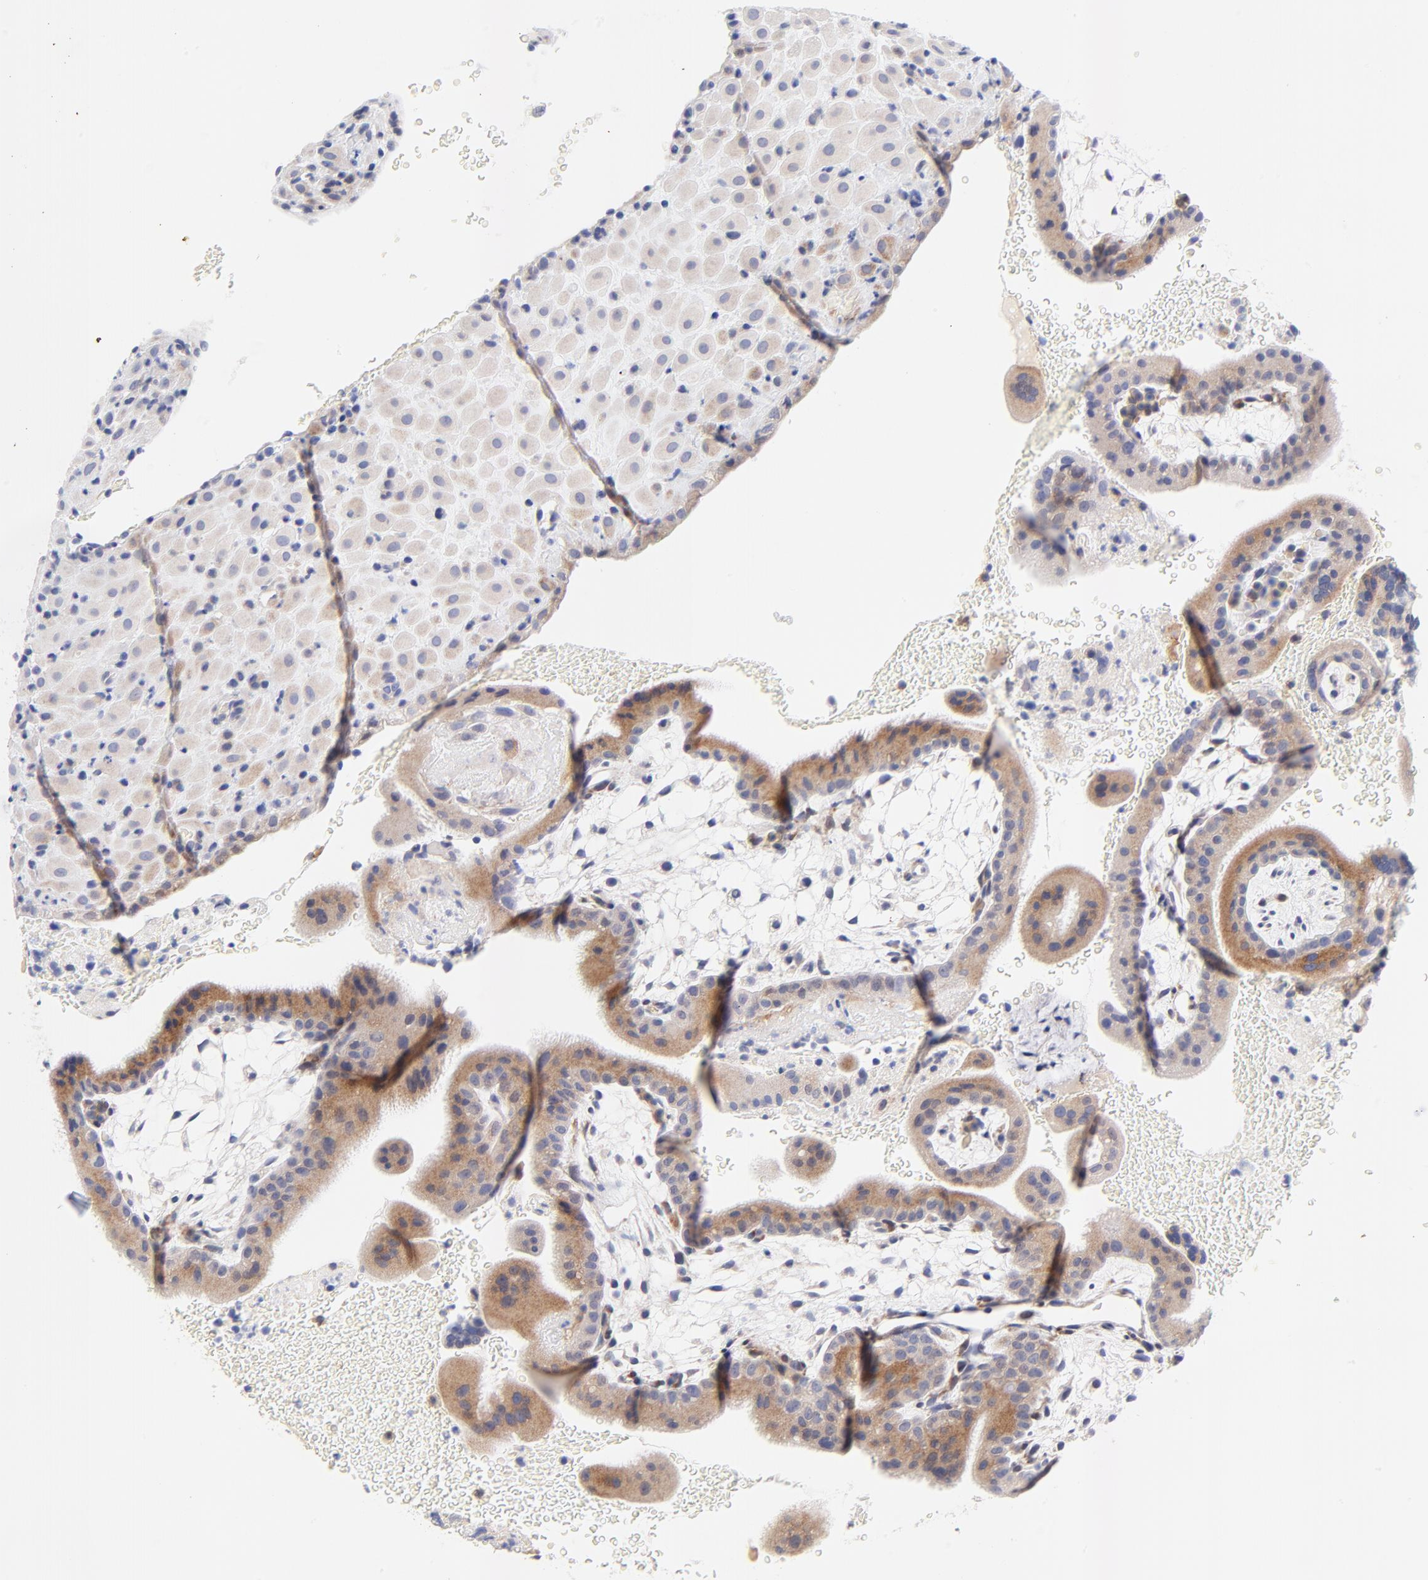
{"staining": {"intensity": "moderate", "quantity": ">75%", "location": "cytoplasmic/membranous"}, "tissue": "placenta", "cell_type": "Decidual cells", "image_type": "normal", "snomed": [{"axis": "morphology", "description": "Normal tissue, NOS"}, {"axis": "topography", "description": "Placenta"}], "caption": "This histopathology image reveals normal placenta stained with immunohistochemistry (IHC) to label a protein in brown. The cytoplasmic/membranous of decidual cells show moderate positivity for the protein. Nuclei are counter-stained blue.", "gene": "AFF2", "patient": {"sex": "female", "age": 19}}